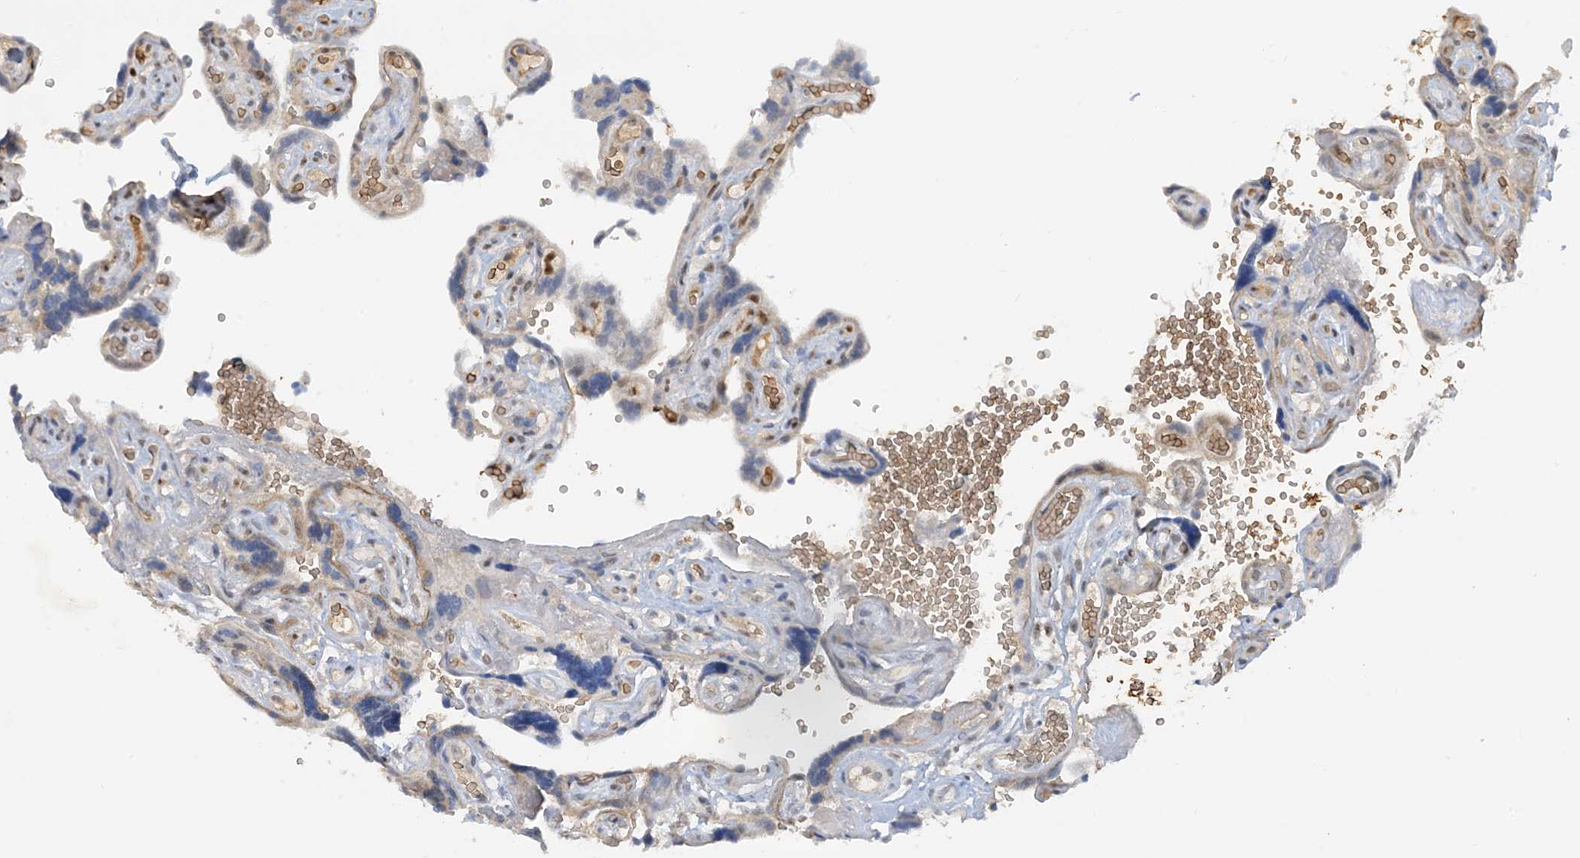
{"staining": {"intensity": "weak", "quantity": ">75%", "location": "nuclear"}, "tissue": "placenta", "cell_type": "Decidual cells", "image_type": "normal", "snomed": [{"axis": "morphology", "description": "Normal tissue, NOS"}, {"axis": "topography", "description": "Placenta"}], "caption": "Placenta stained with IHC exhibits weak nuclear expression in about >75% of decidual cells. The staining is performed using DAB brown chromogen to label protein expression. The nuclei are counter-stained blue using hematoxylin.", "gene": "UBE2E1", "patient": {"sex": "female", "age": 30}}